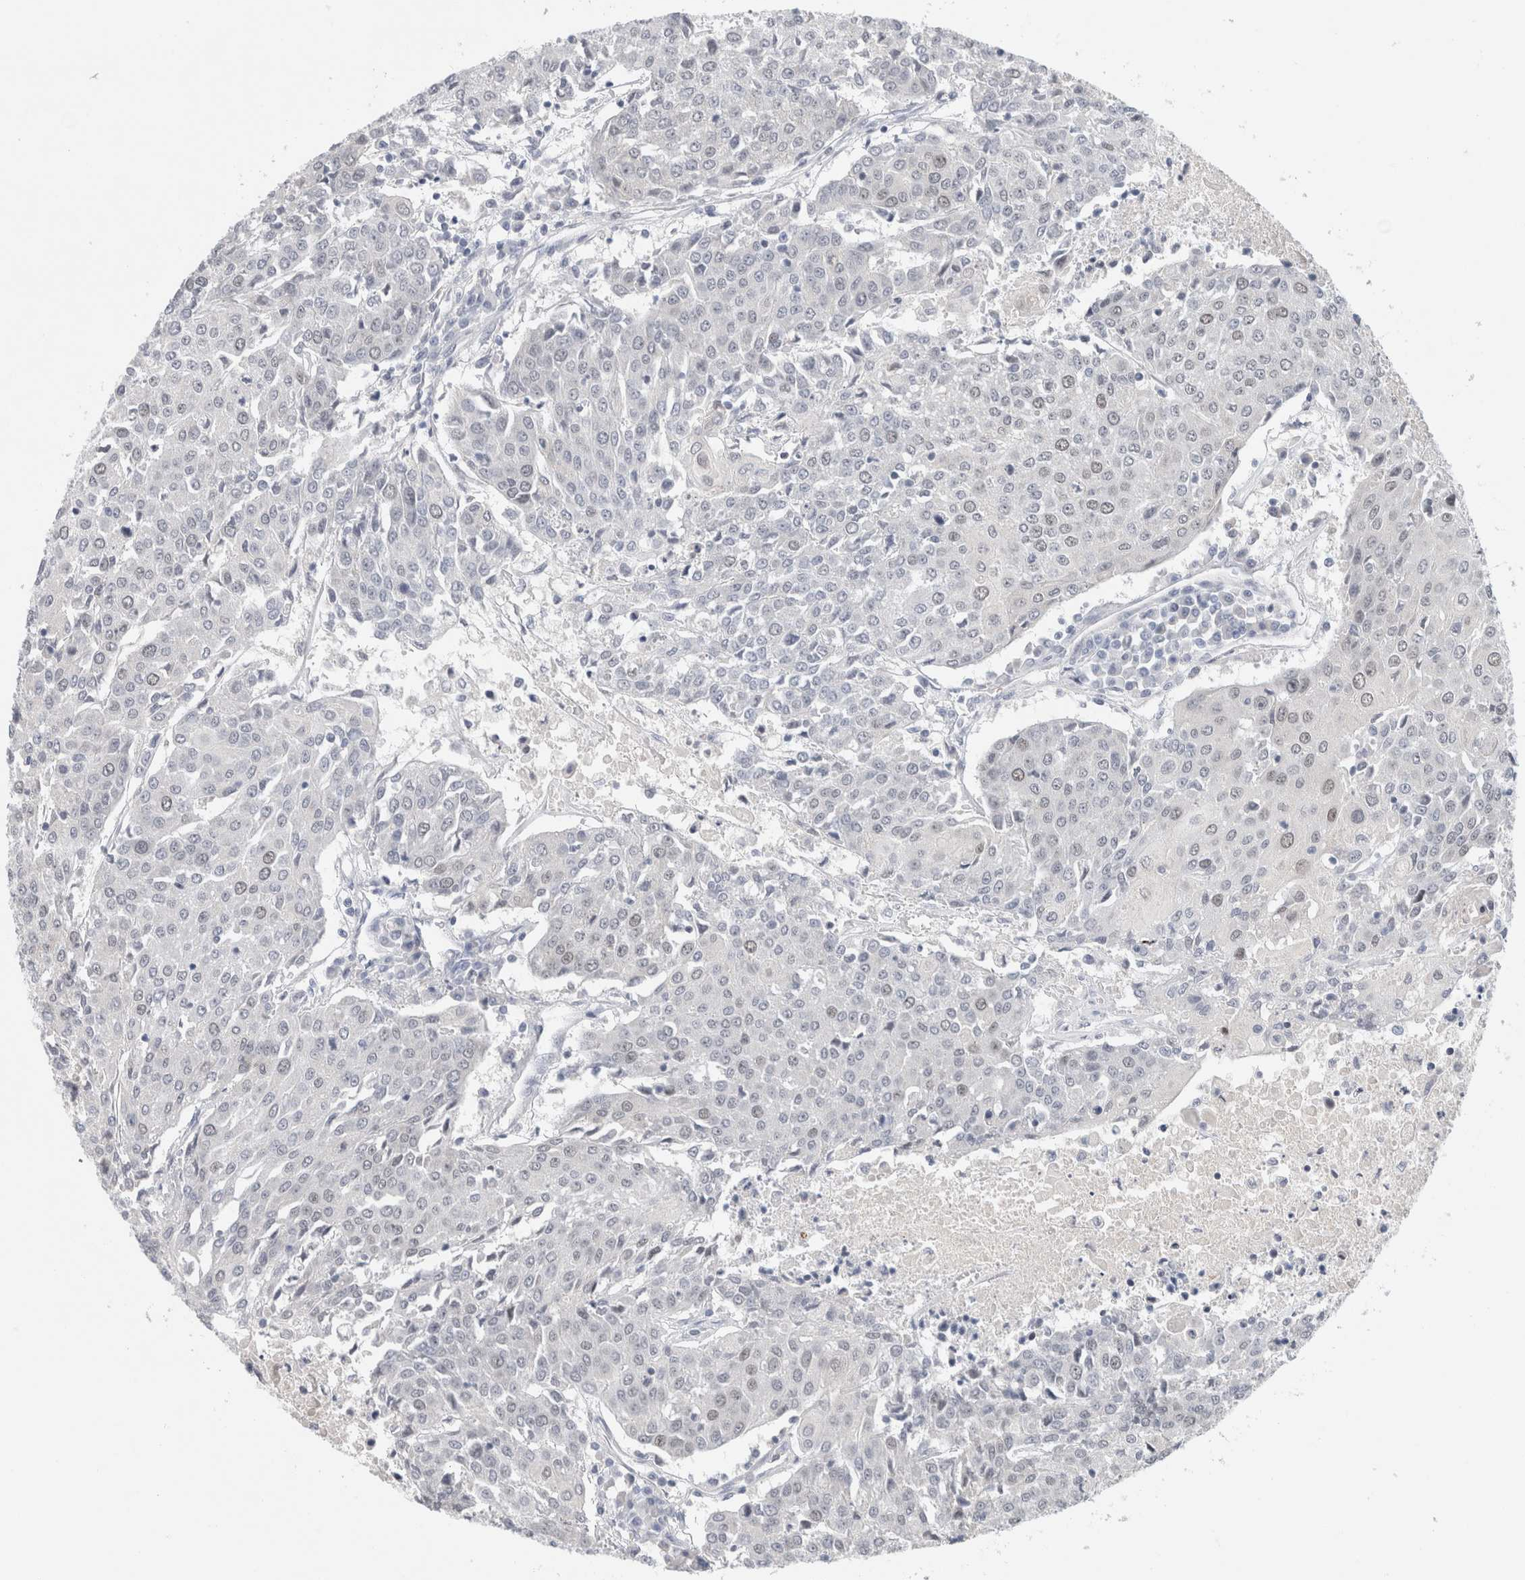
{"staining": {"intensity": "negative", "quantity": "none", "location": "none"}, "tissue": "urothelial cancer", "cell_type": "Tumor cells", "image_type": "cancer", "snomed": [{"axis": "morphology", "description": "Urothelial carcinoma, High grade"}, {"axis": "topography", "description": "Urinary bladder"}], "caption": "Immunohistochemistry (IHC) histopathology image of urothelial cancer stained for a protein (brown), which shows no staining in tumor cells. (DAB (3,3'-diaminobenzidine) IHC visualized using brightfield microscopy, high magnification).", "gene": "KNL1", "patient": {"sex": "female", "age": 85}}